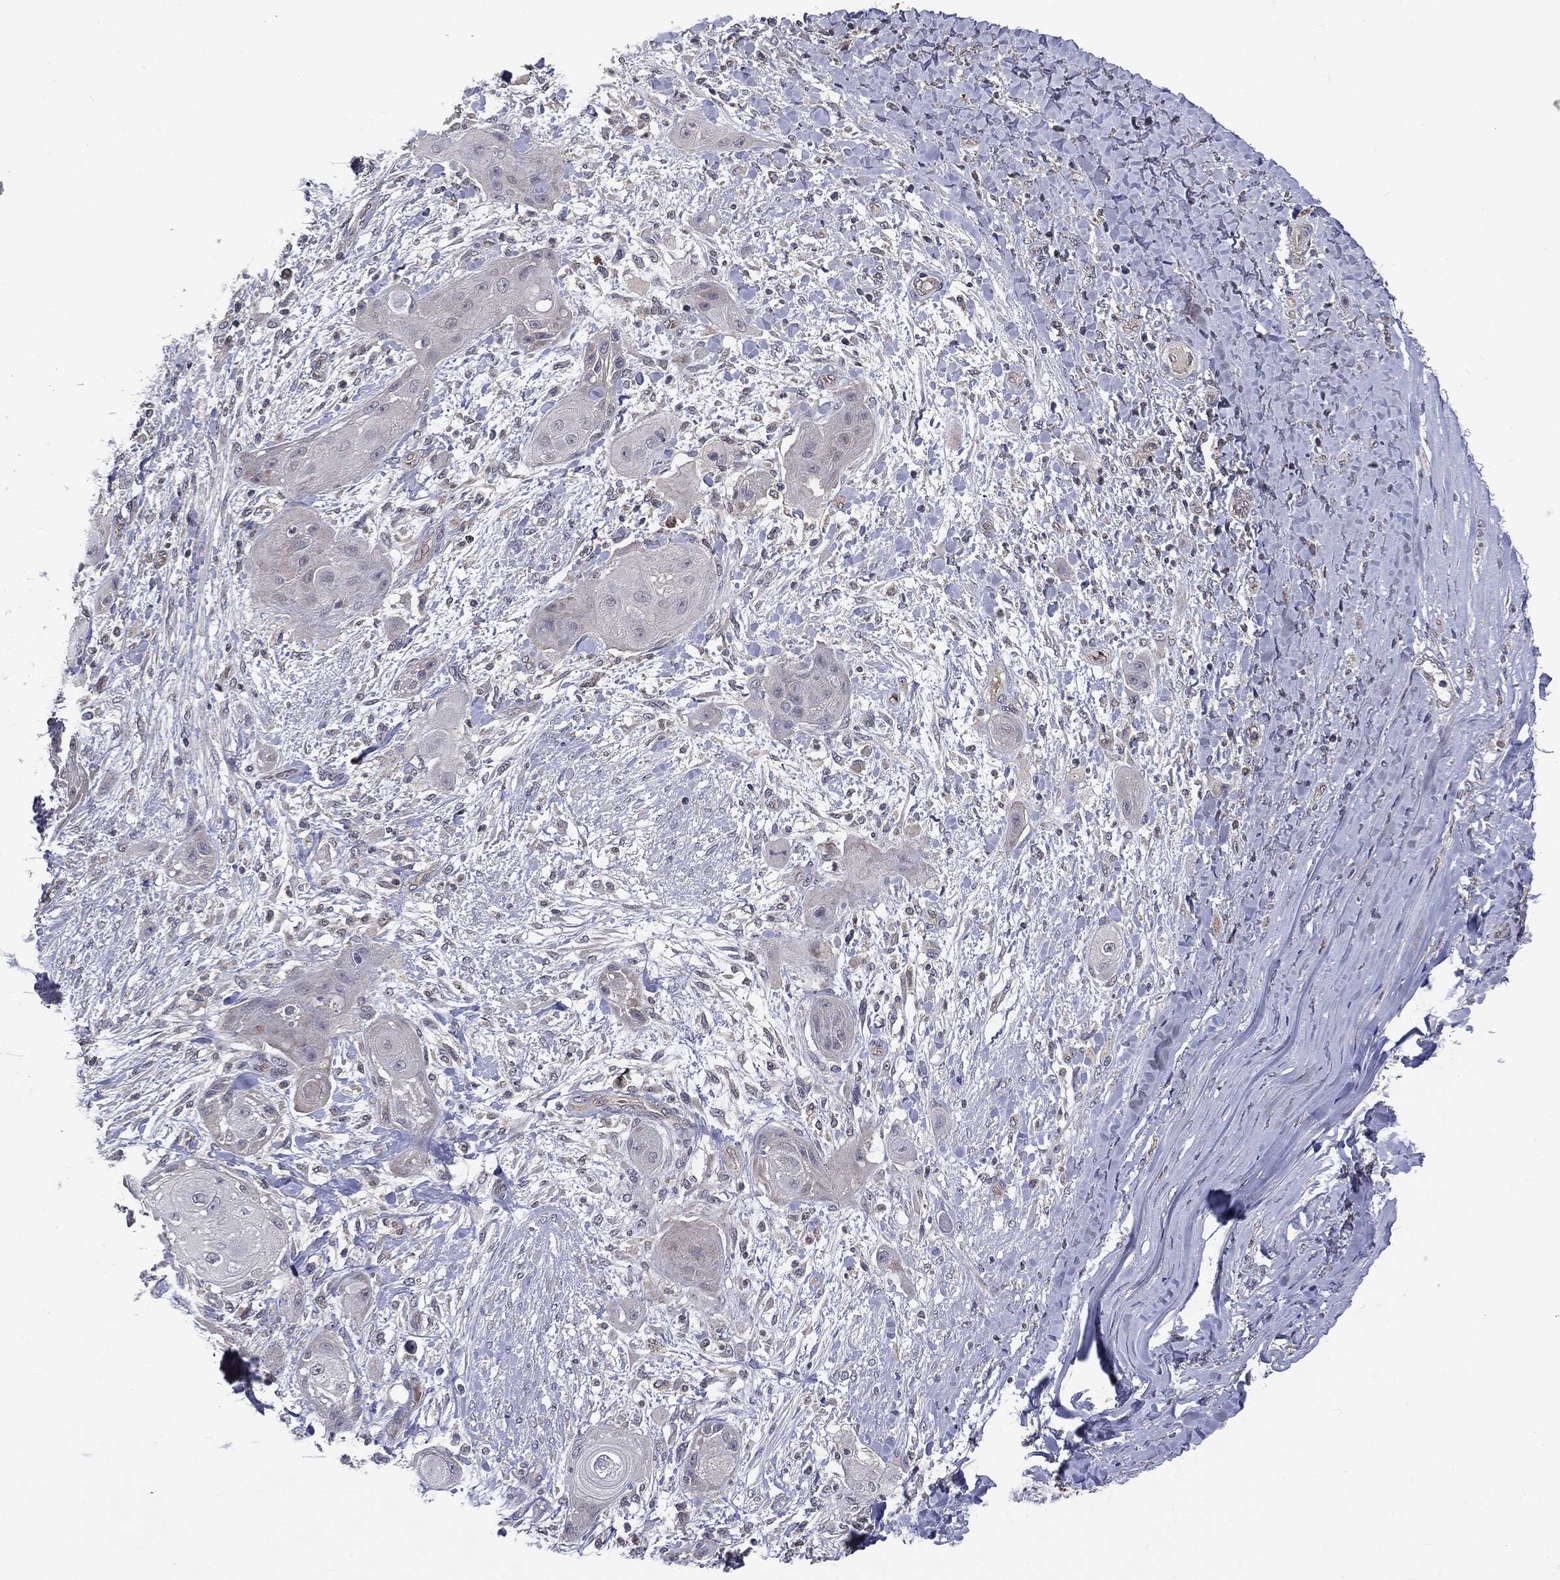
{"staining": {"intensity": "negative", "quantity": "none", "location": "none"}, "tissue": "skin cancer", "cell_type": "Tumor cells", "image_type": "cancer", "snomed": [{"axis": "morphology", "description": "Squamous cell carcinoma, NOS"}, {"axis": "topography", "description": "Skin"}], "caption": "Skin cancer (squamous cell carcinoma) was stained to show a protein in brown. There is no significant positivity in tumor cells.", "gene": "PTPA", "patient": {"sex": "male", "age": 62}}